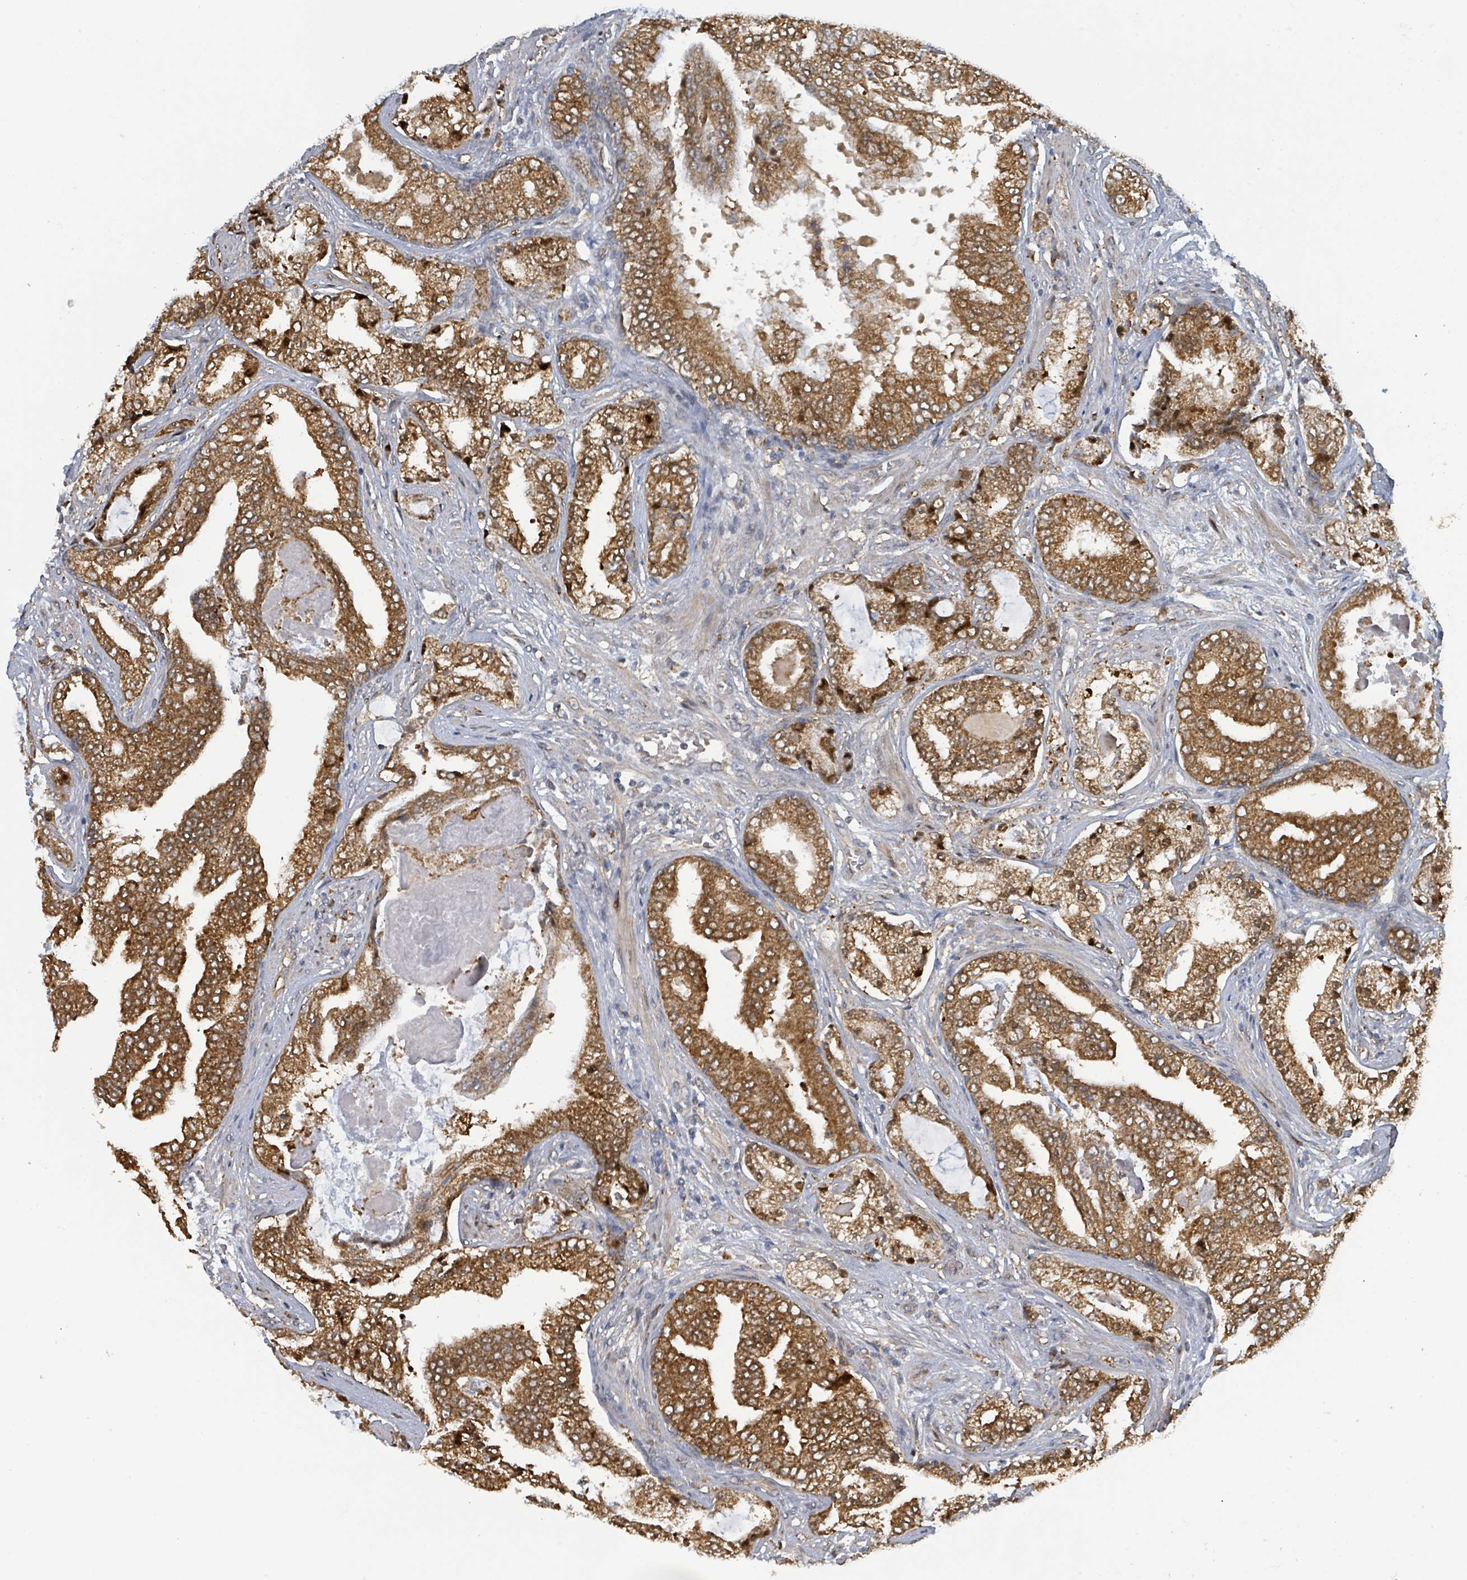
{"staining": {"intensity": "moderate", "quantity": ">75%", "location": "cytoplasmic/membranous,nuclear"}, "tissue": "prostate cancer", "cell_type": "Tumor cells", "image_type": "cancer", "snomed": [{"axis": "morphology", "description": "Adenocarcinoma, High grade"}, {"axis": "topography", "description": "Prostate"}], "caption": "Immunohistochemical staining of prostate adenocarcinoma (high-grade) exhibits medium levels of moderate cytoplasmic/membranous and nuclear staining in about >75% of tumor cells.", "gene": "PSMB7", "patient": {"sex": "male", "age": 68}}